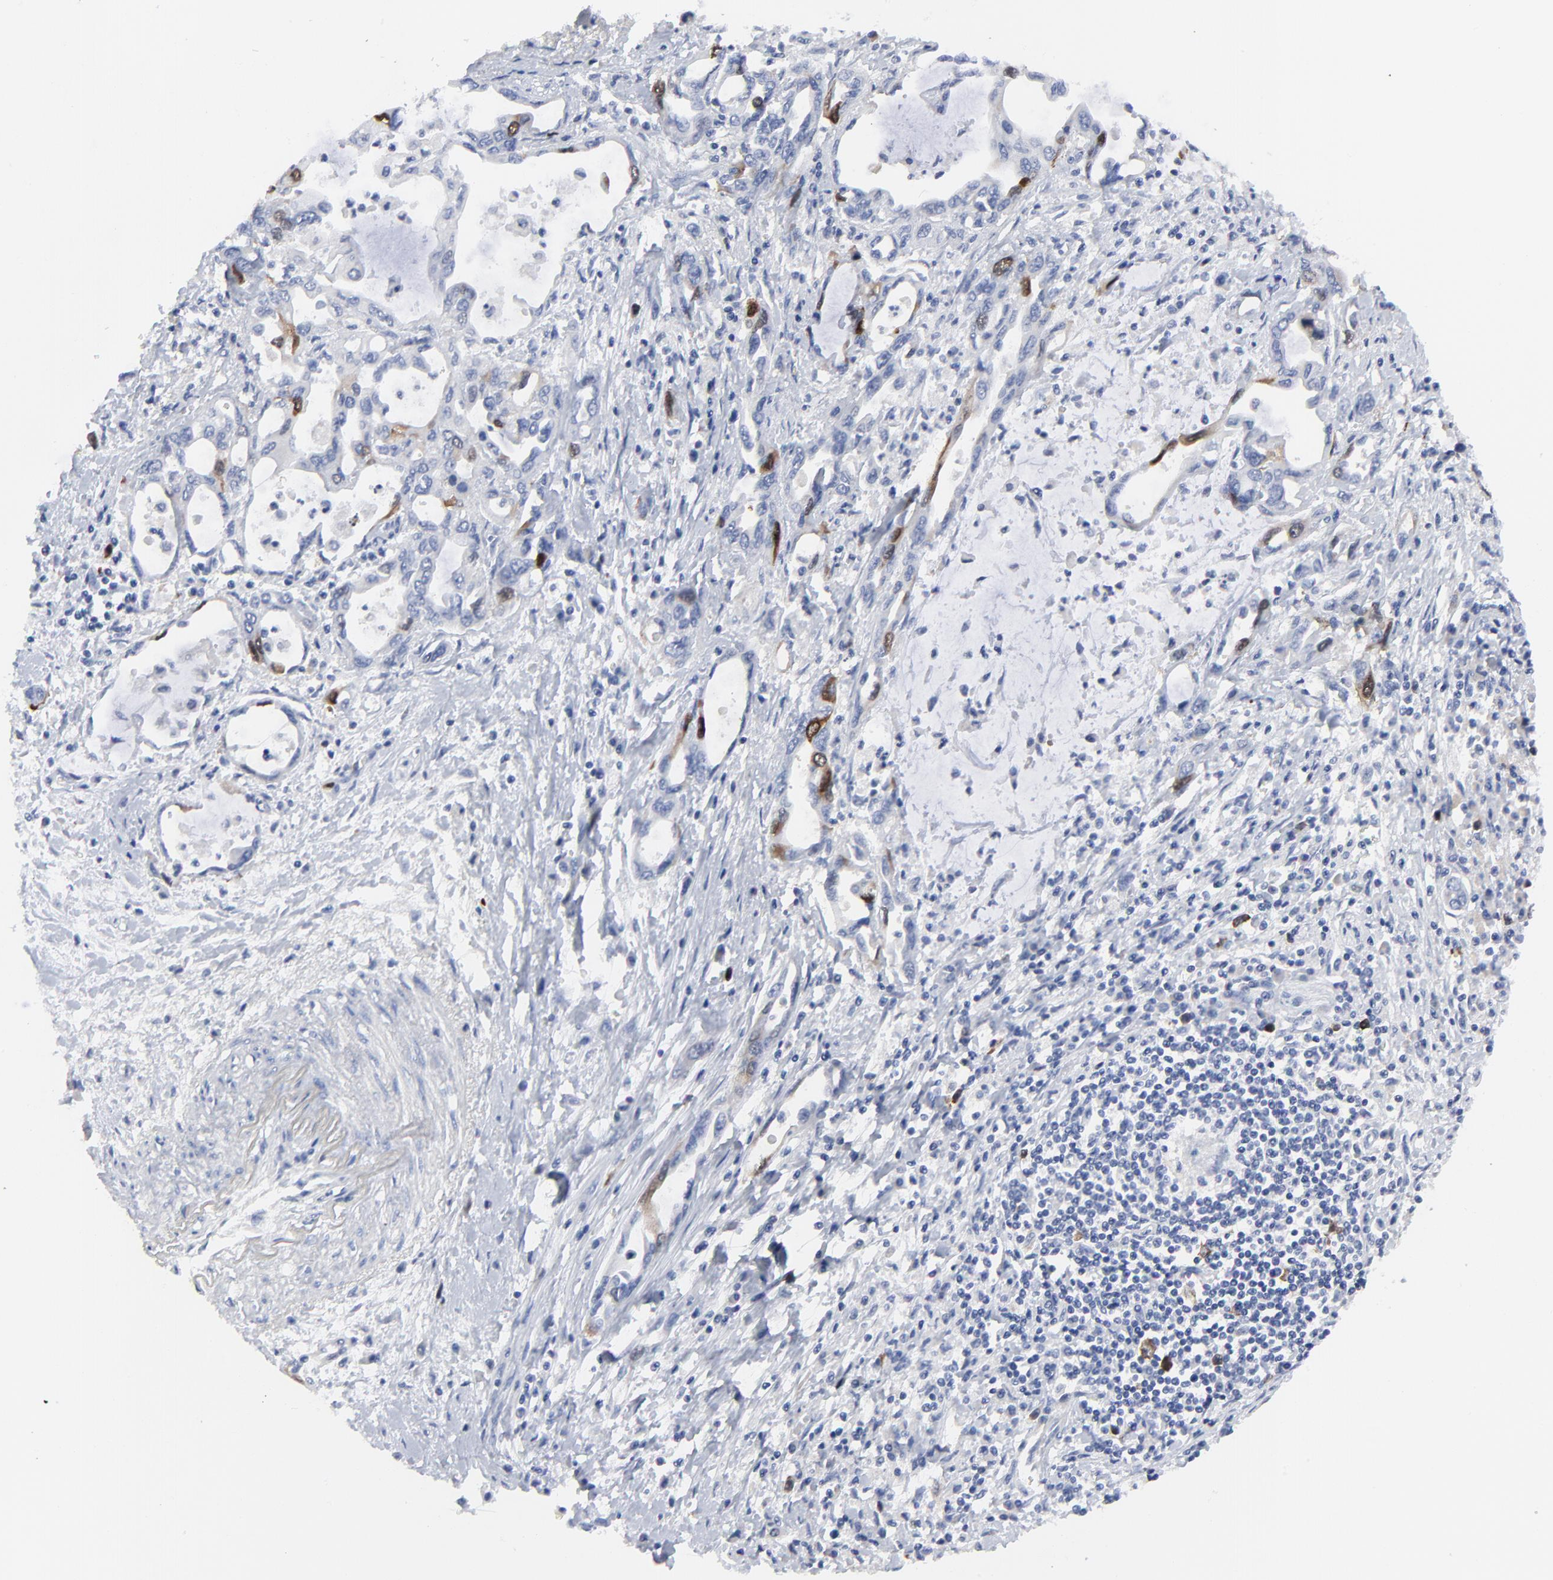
{"staining": {"intensity": "strong", "quantity": "<25%", "location": "cytoplasmic/membranous,nuclear"}, "tissue": "pancreatic cancer", "cell_type": "Tumor cells", "image_type": "cancer", "snomed": [{"axis": "morphology", "description": "Adenocarcinoma, NOS"}, {"axis": "topography", "description": "Pancreas"}], "caption": "IHC staining of pancreatic cancer, which reveals medium levels of strong cytoplasmic/membranous and nuclear expression in approximately <25% of tumor cells indicating strong cytoplasmic/membranous and nuclear protein expression. The staining was performed using DAB (brown) for protein detection and nuclei were counterstained in hematoxylin (blue).", "gene": "CDK1", "patient": {"sex": "female", "age": 57}}